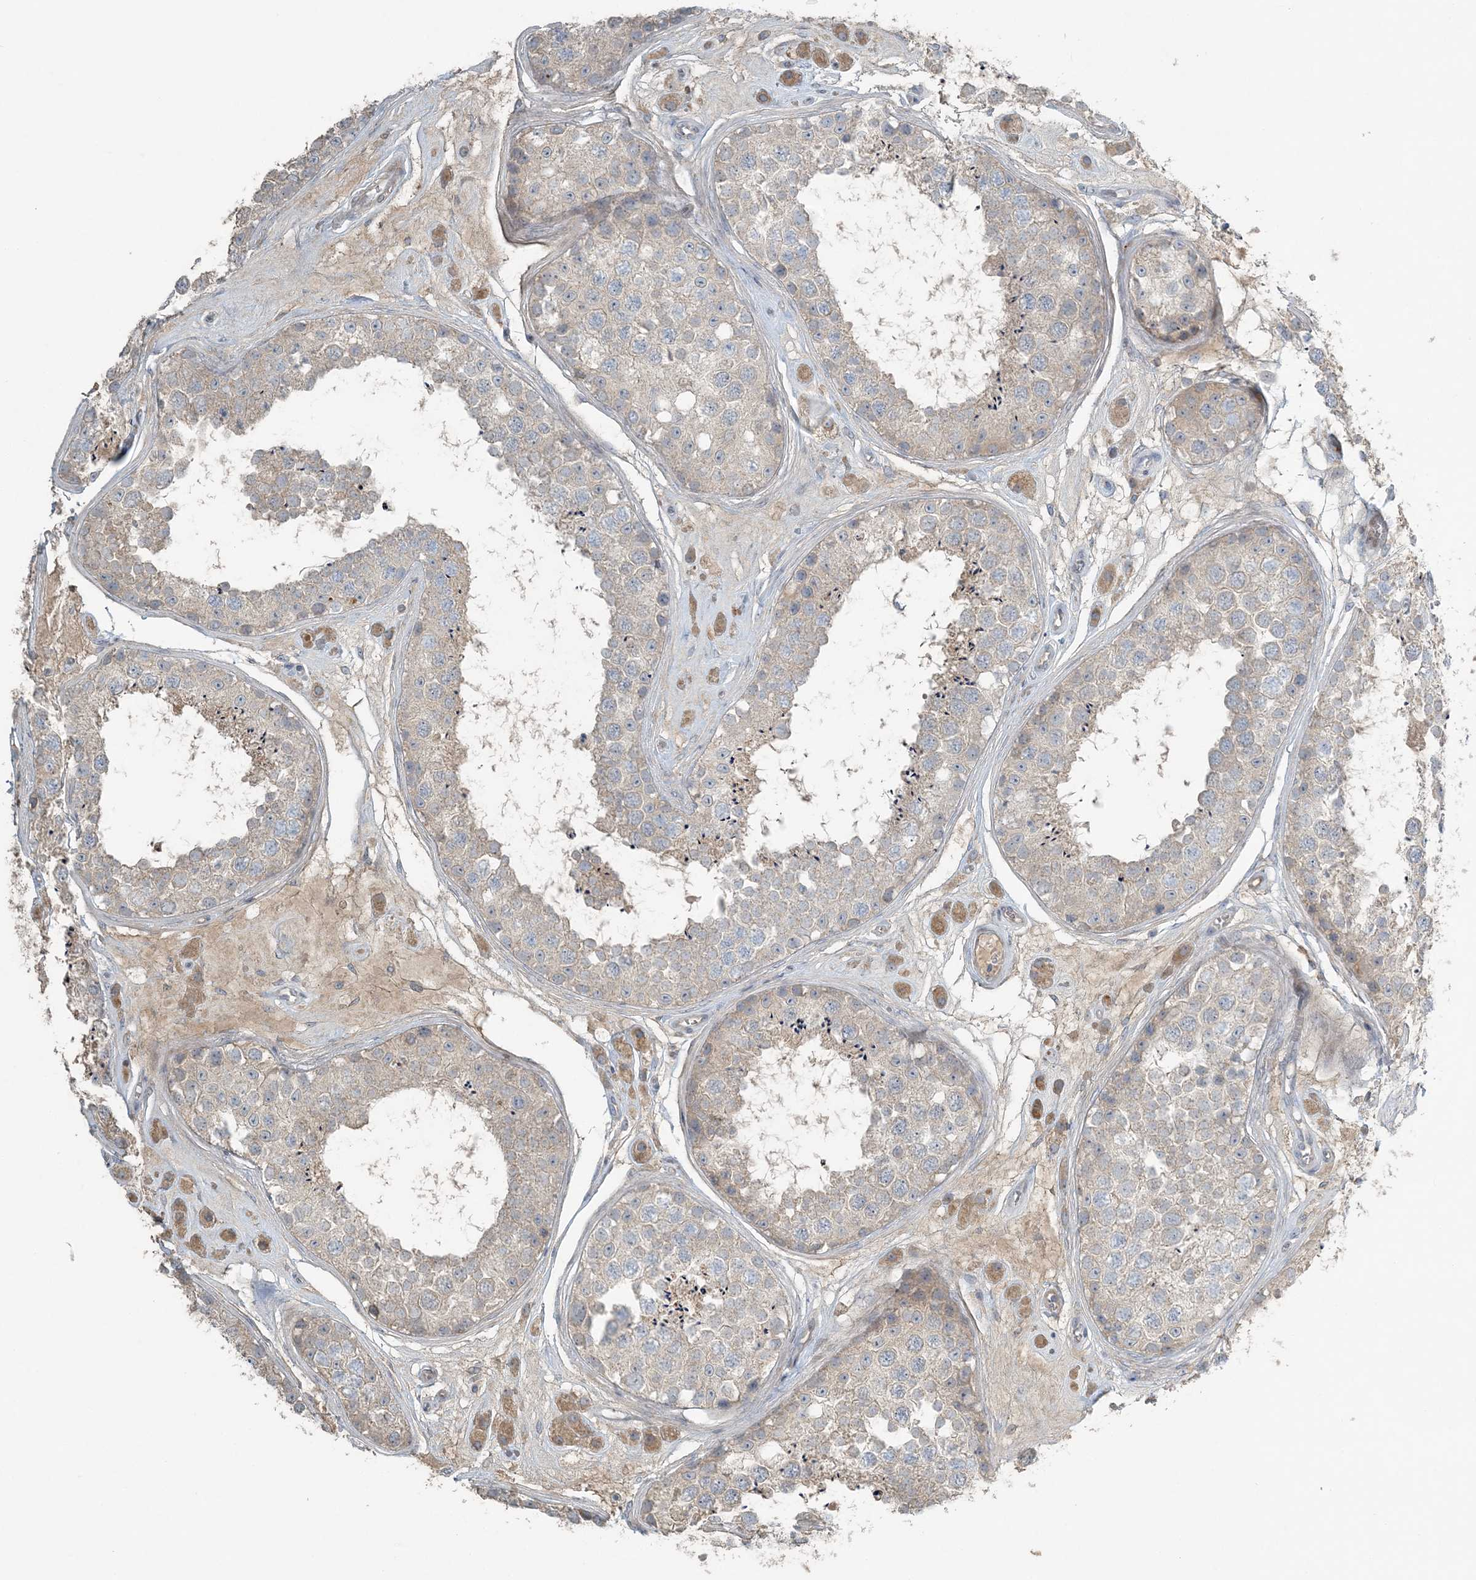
{"staining": {"intensity": "weak", "quantity": "<25%", "location": "cytoplasmic/membranous"}, "tissue": "testis", "cell_type": "Cells in seminiferous ducts", "image_type": "normal", "snomed": [{"axis": "morphology", "description": "Normal tissue, NOS"}, {"axis": "topography", "description": "Testis"}], "caption": "Cells in seminiferous ducts are negative for protein expression in normal human testis.", "gene": "SLC4A10", "patient": {"sex": "male", "age": 25}}